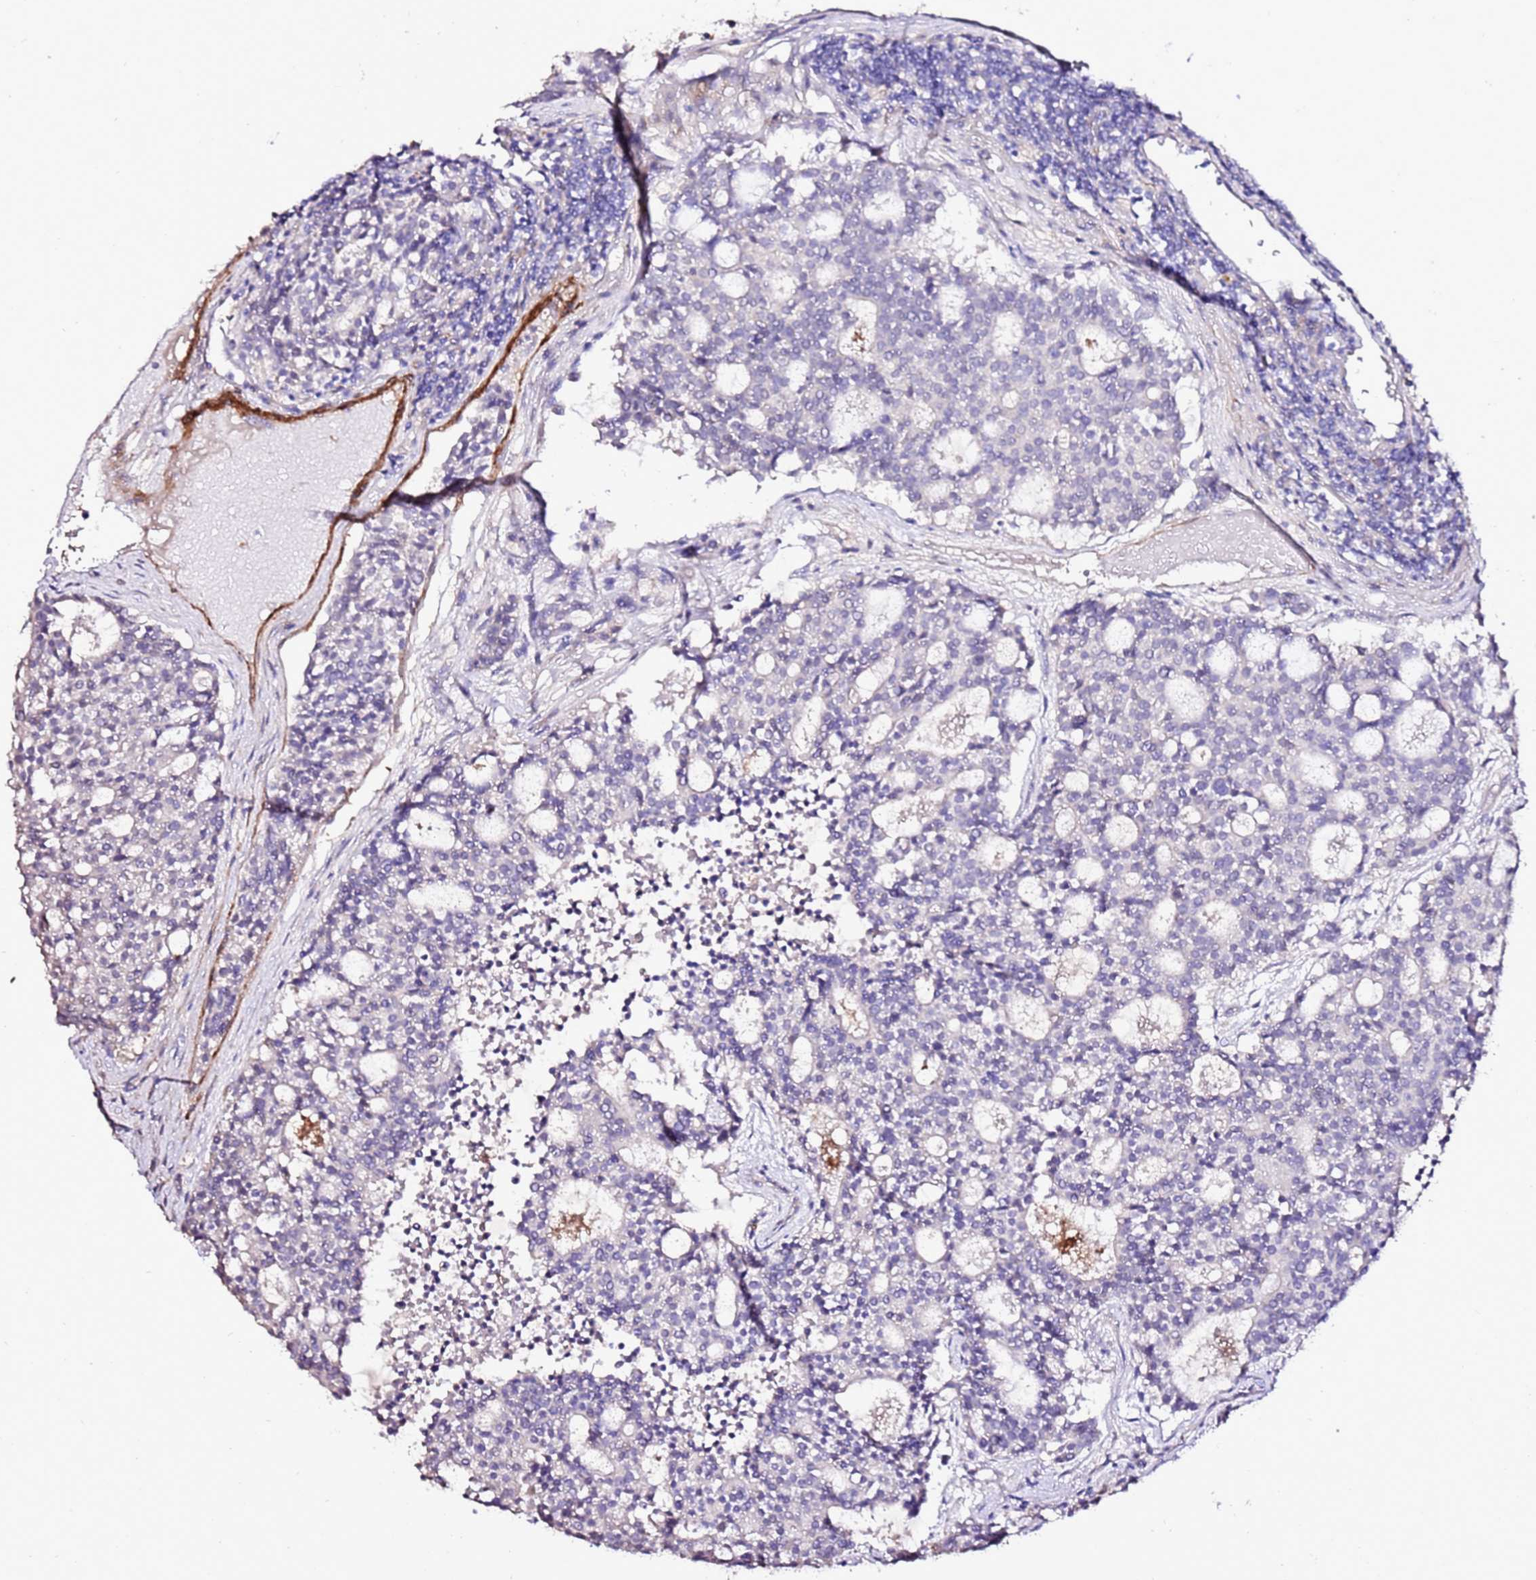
{"staining": {"intensity": "negative", "quantity": "none", "location": "none"}, "tissue": "carcinoid", "cell_type": "Tumor cells", "image_type": "cancer", "snomed": [{"axis": "morphology", "description": "Carcinoid, malignant, NOS"}, {"axis": "topography", "description": "Pancreas"}], "caption": "A photomicrograph of human carcinoid (malignant) is negative for staining in tumor cells.", "gene": "ART5", "patient": {"sex": "female", "age": 54}}